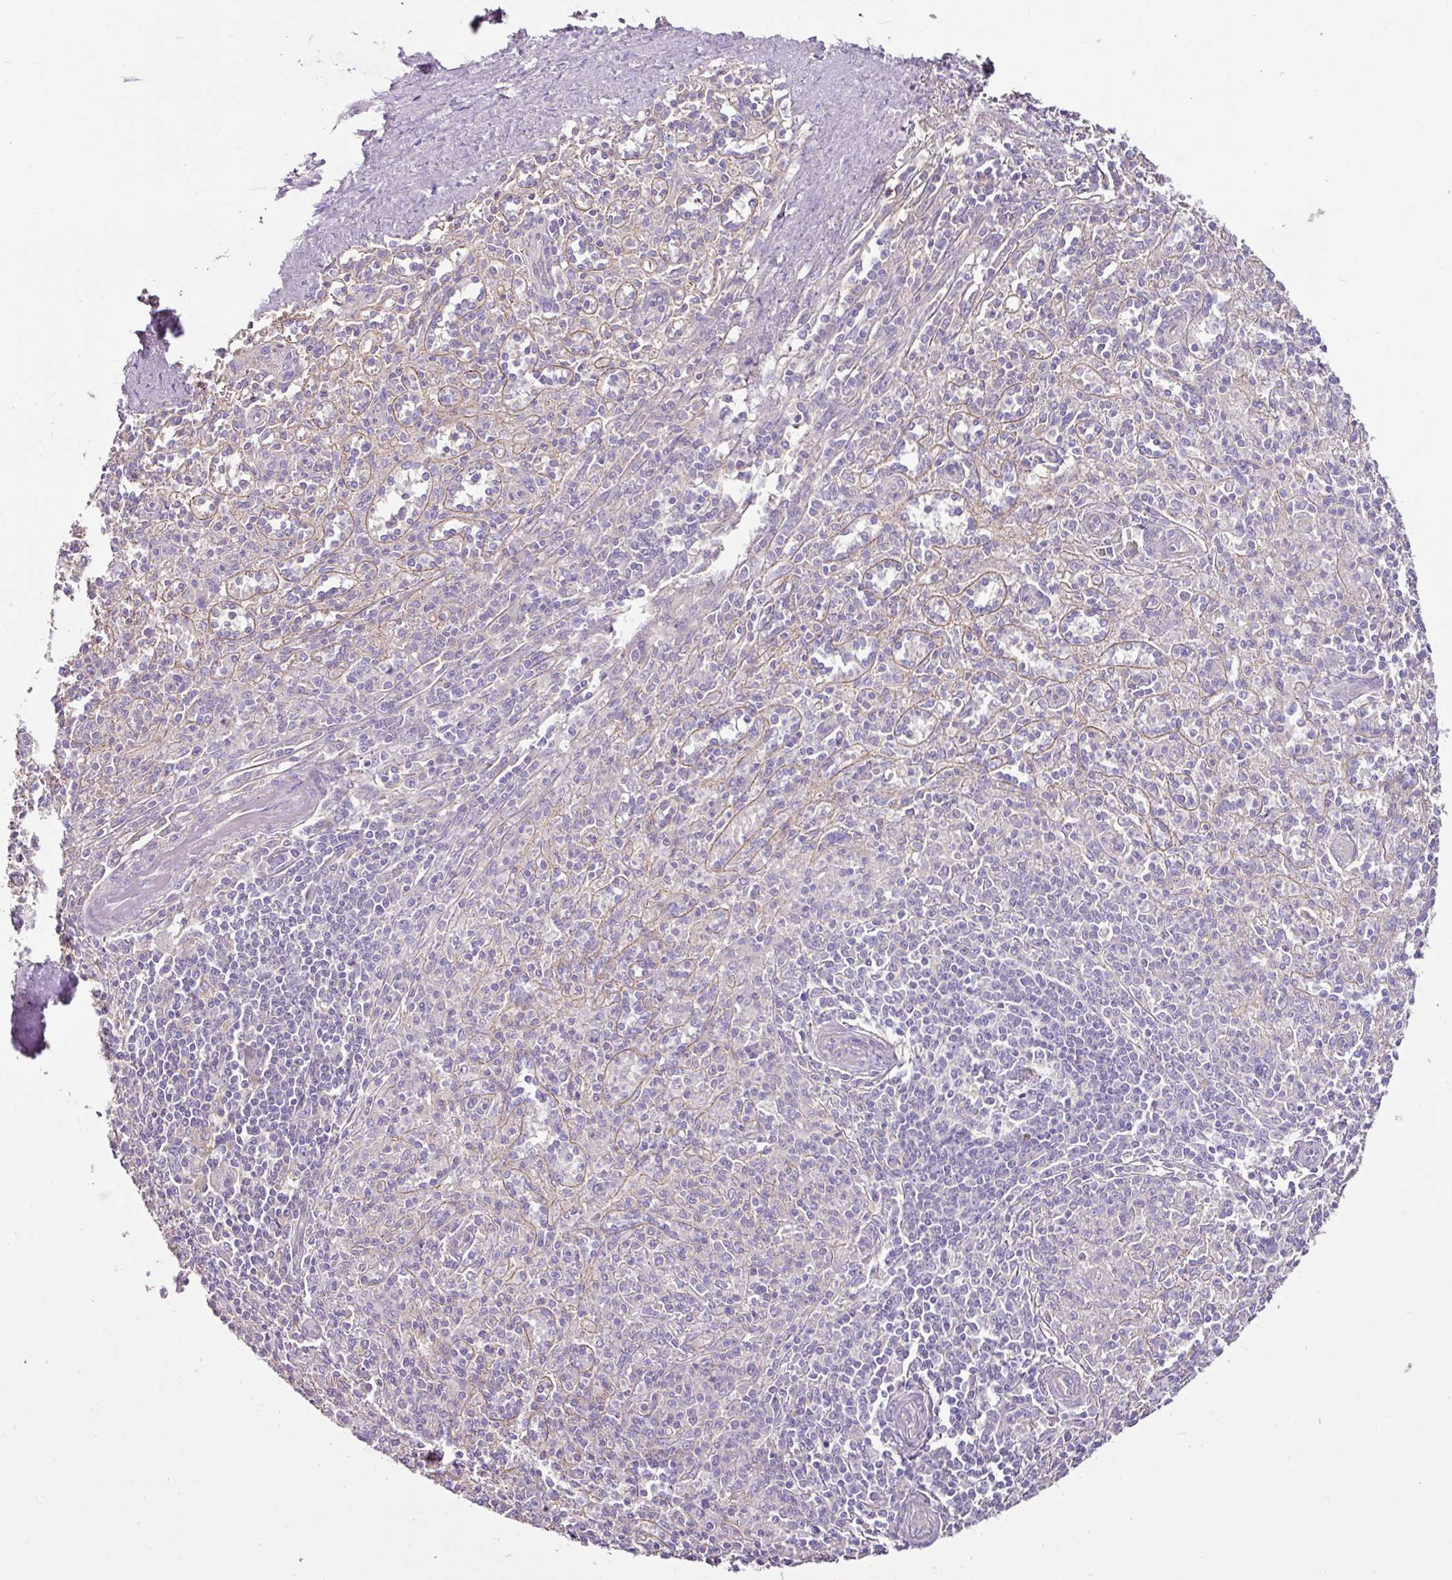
{"staining": {"intensity": "negative", "quantity": "none", "location": "none"}, "tissue": "spleen", "cell_type": "Cells in red pulp", "image_type": "normal", "snomed": [{"axis": "morphology", "description": "Normal tissue, NOS"}, {"axis": "topography", "description": "Spleen"}], "caption": "An immunohistochemistry (IHC) photomicrograph of unremarkable spleen is shown. There is no staining in cells in red pulp of spleen.", "gene": "AGR3", "patient": {"sex": "female", "age": 70}}